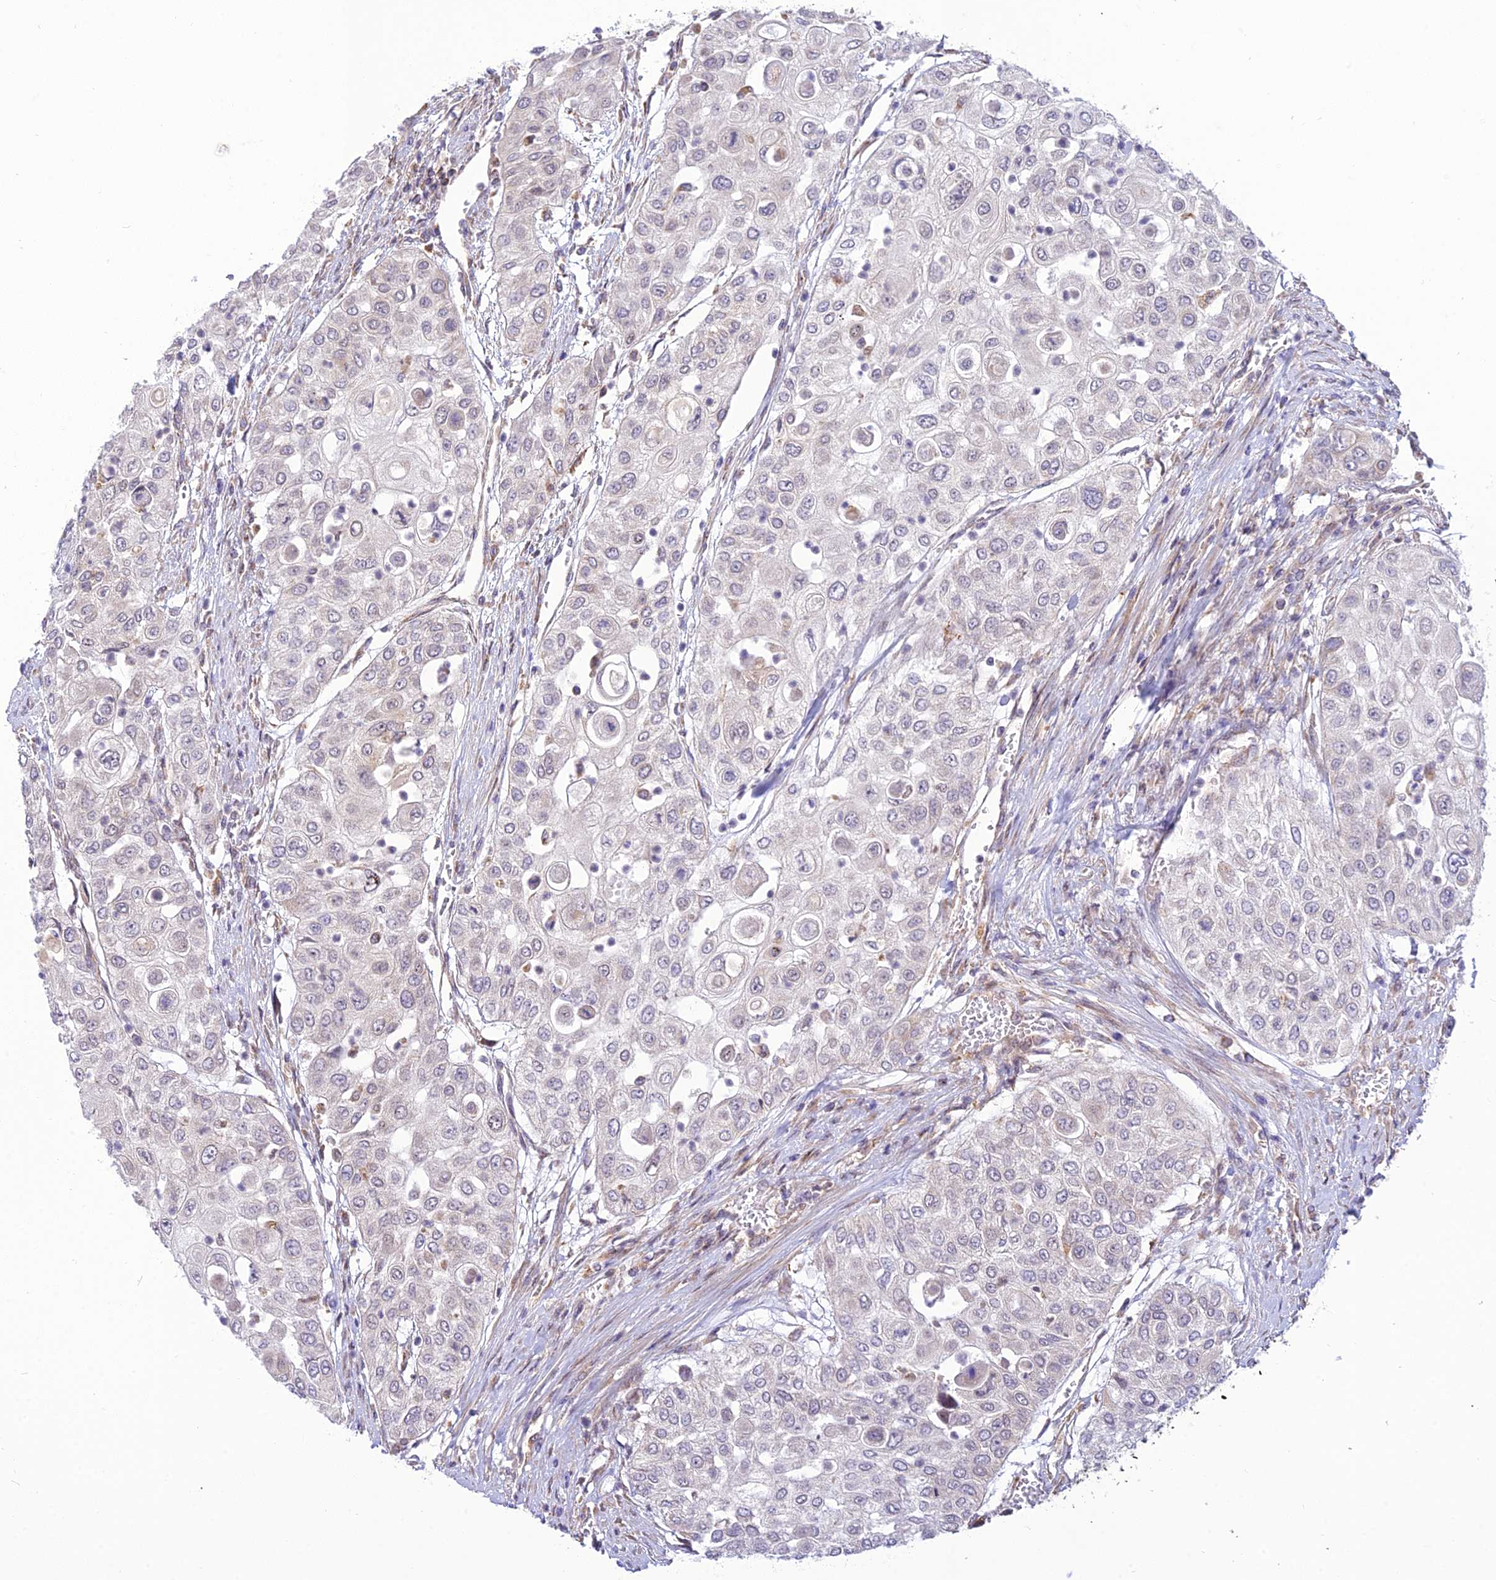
{"staining": {"intensity": "negative", "quantity": "none", "location": "none"}, "tissue": "urothelial cancer", "cell_type": "Tumor cells", "image_type": "cancer", "snomed": [{"axis": "morphology", "description": "Urothelial carcinoma, High grade"}, {"axis": "topography", "description": "Urinary bladder"}], "caption": "A photomicrograph of high-grade urothelial carcinoma stained for a protein demonstrates no brown staining in tumor cells.", "gene": "HOOK2", "patient": {"sex": "female", "age": 79}}